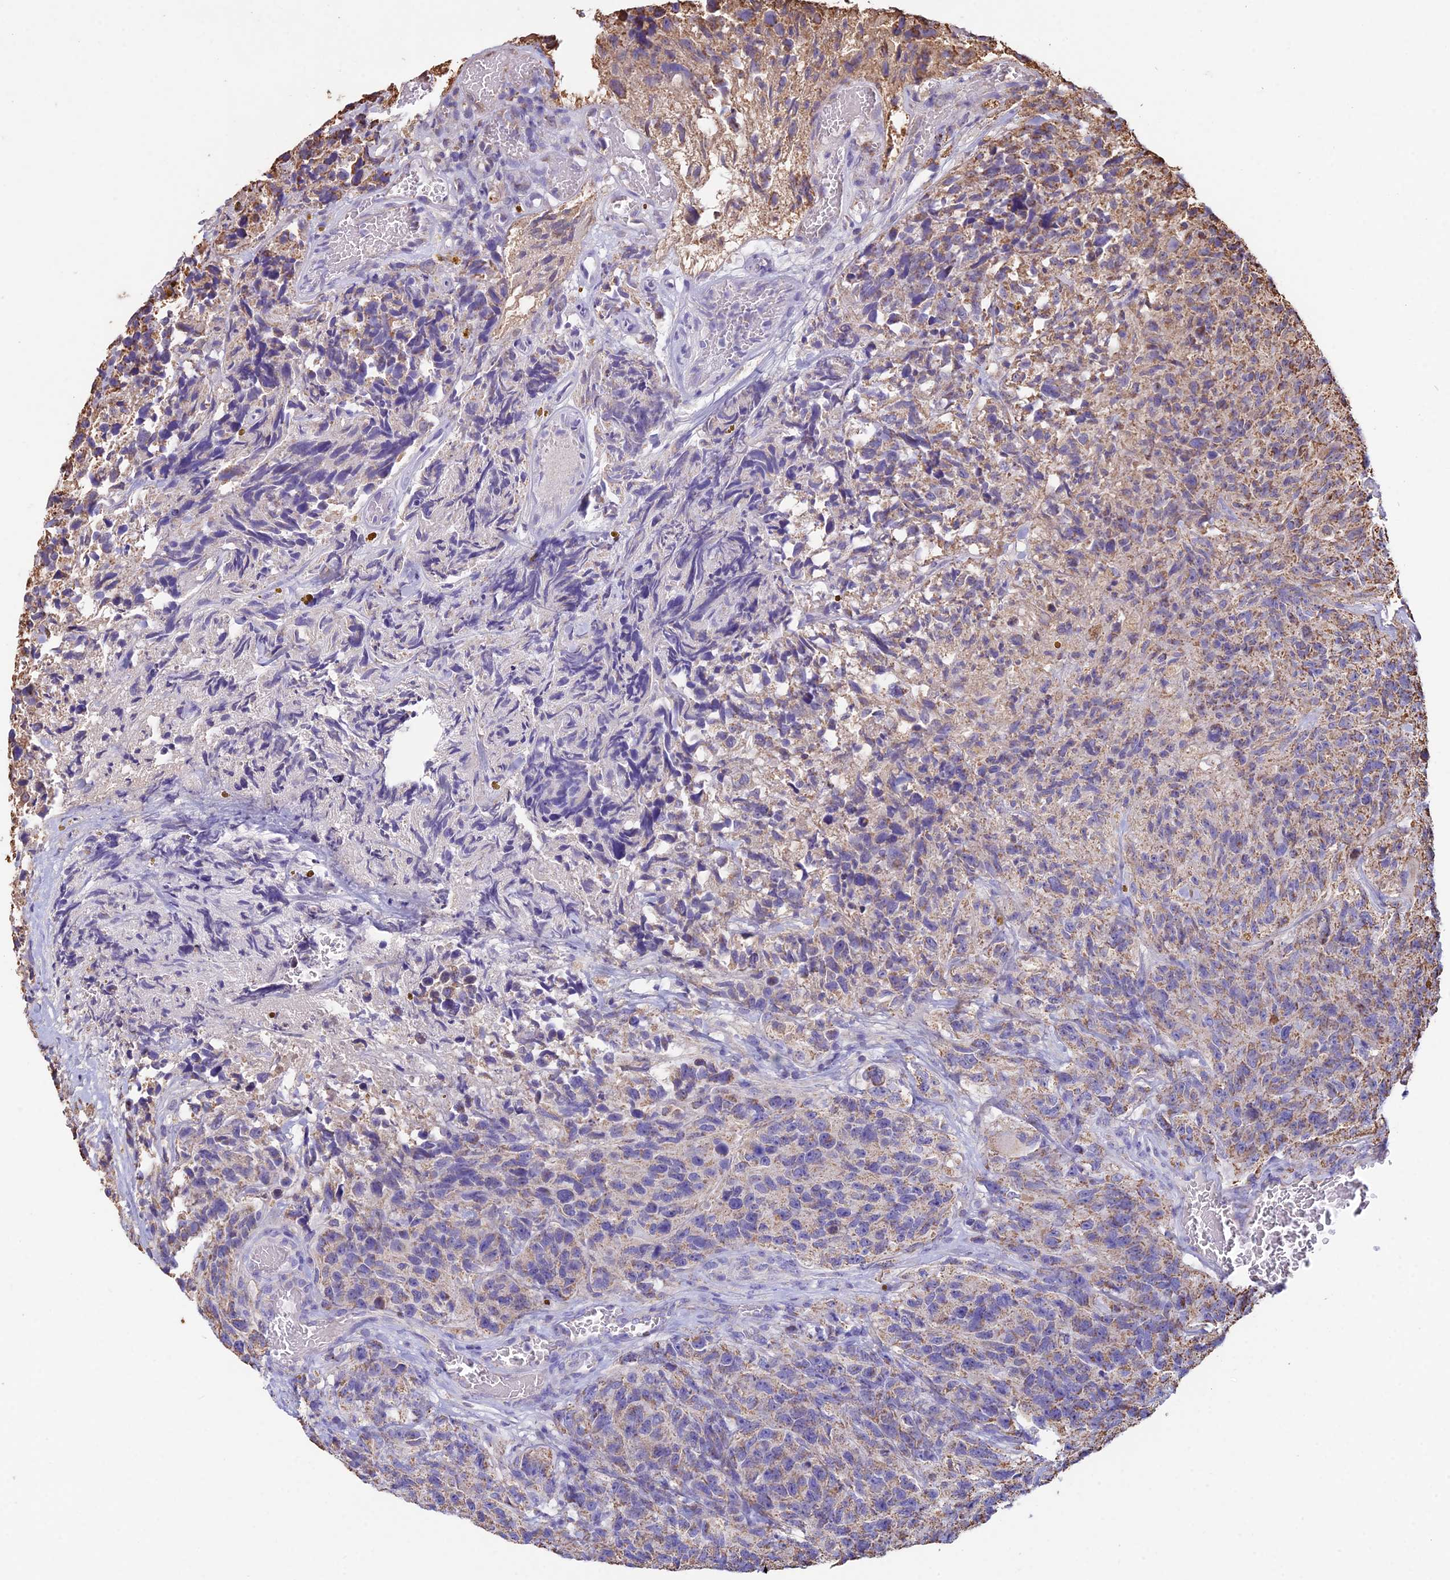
{"staining": {"intensity": "moderate", "quantity": "25%-75%", "location": "cytoplasmic/membranous"}, "tissue": "glioma", "cell_type": "Tumor cells", "image_type": "cancer", "snomed": [{"axis": "morphology", "description": "Glioma, malignant, High grade"}, {"axis": "topography", "description": "Brain"}], "caption": "Immunohistochemistry (IHC) micrograph of human malignant high-grade glioma stained for a protein (brown), which exhibits medium levels of moderate cytoplasmic/membranous expression in about 25%-75% of tumor cells.", "gene": "OR2W3", "patient": {"sex": "male", "age": 69}}